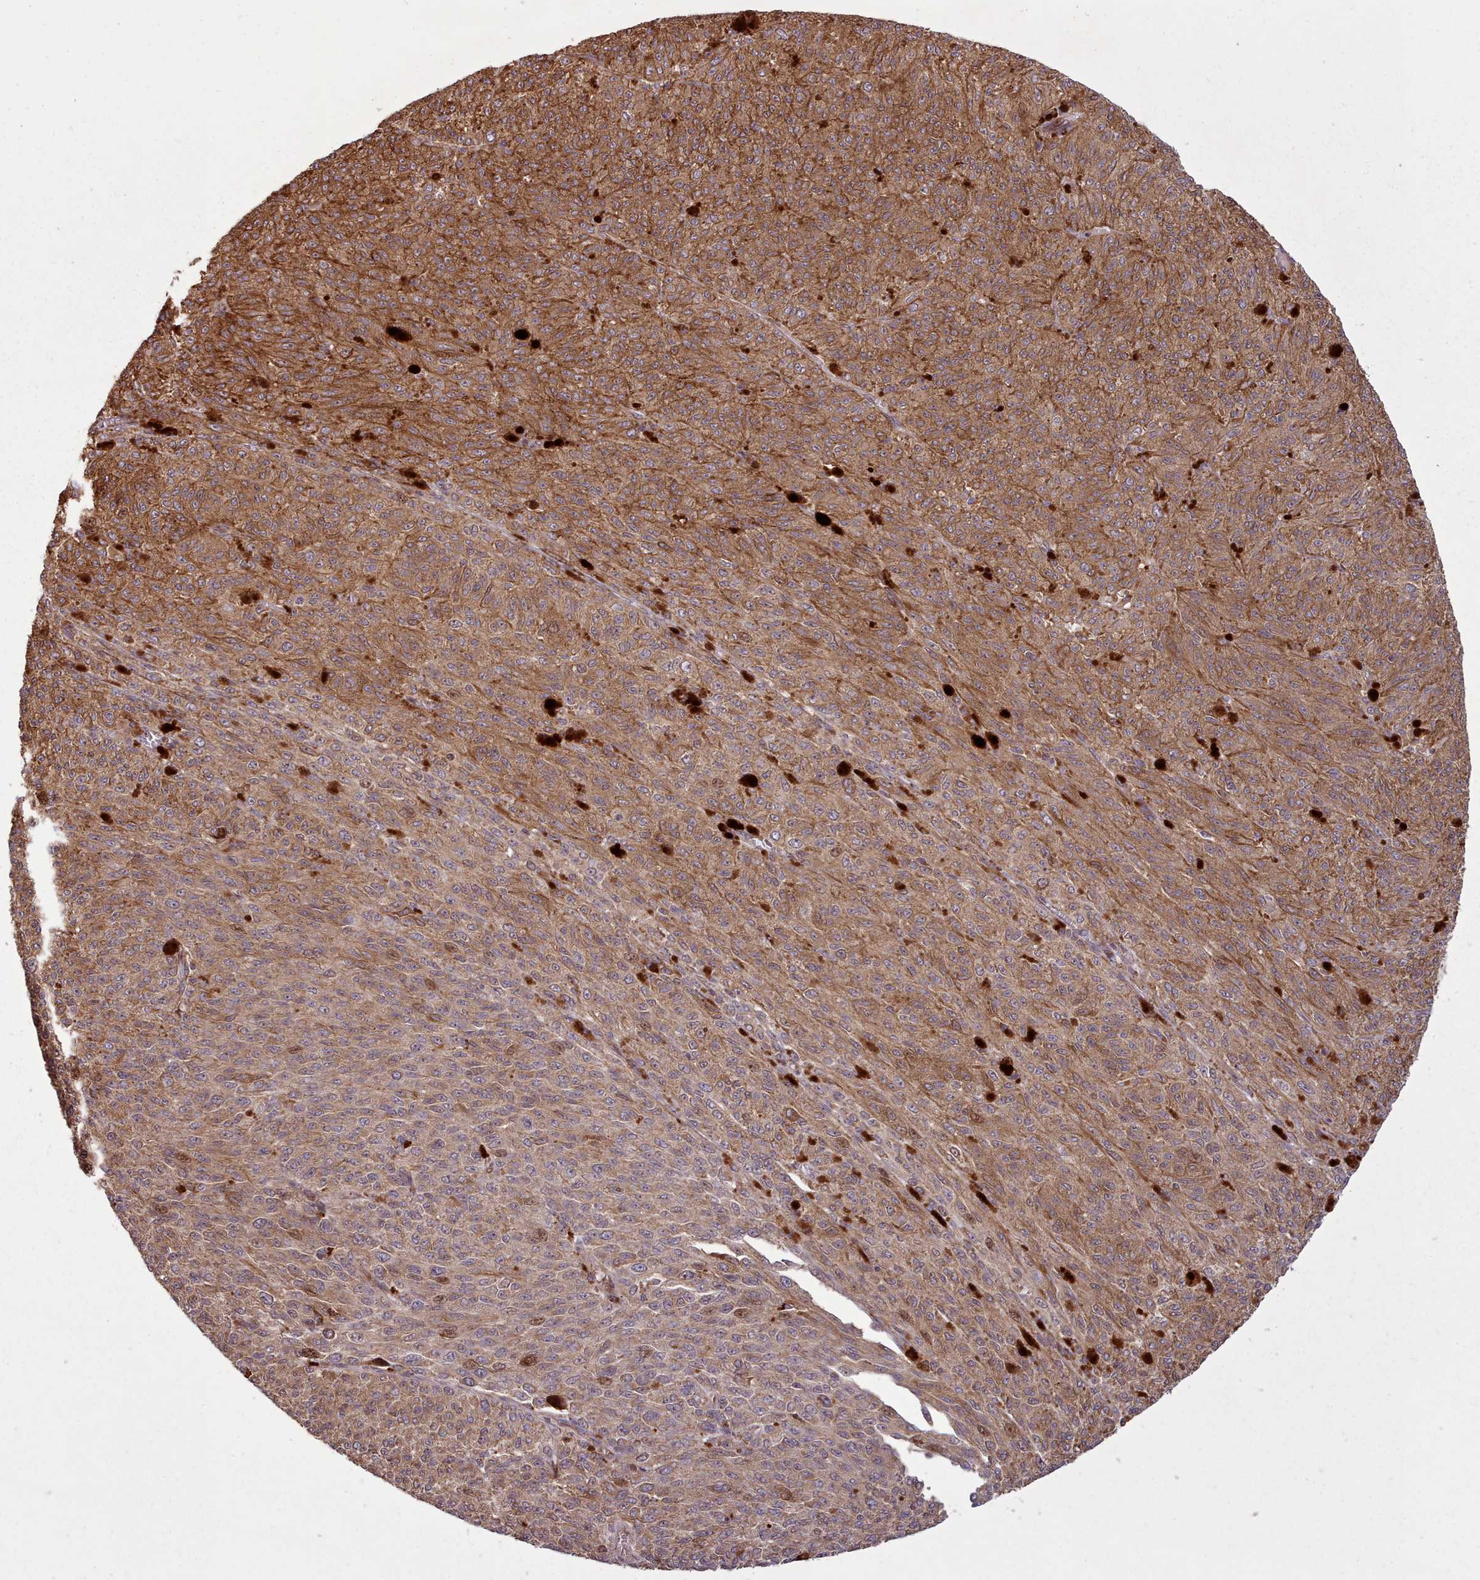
{"staining": {"intensity": "strong", "quantity": "25%-75%", "location": "cytoplasmic/membranous"}, "tissue": "melanoma", "cell_type": "Tumor cells", "image_type": "cancer", "snomed": [{"axis": "morphology", "description": "Malignant melanoma, NOS"}, {"axis": "topography", "description": "Skin"}], "caption": "Melanoma was stained to show a protein in brown. There is high levels of strong cytoplasmic/membranous expression in about 25%-75% of tumor cells. The staining was performed using DAB (3,3'-diaminobenzidine) to visualize the protein expression in brown, while the nuclei were stained in blue with hematoxylin (Magnification: 20x).", "gene": "NLRP7", "patient": {"sex": "female", "age": 52}}